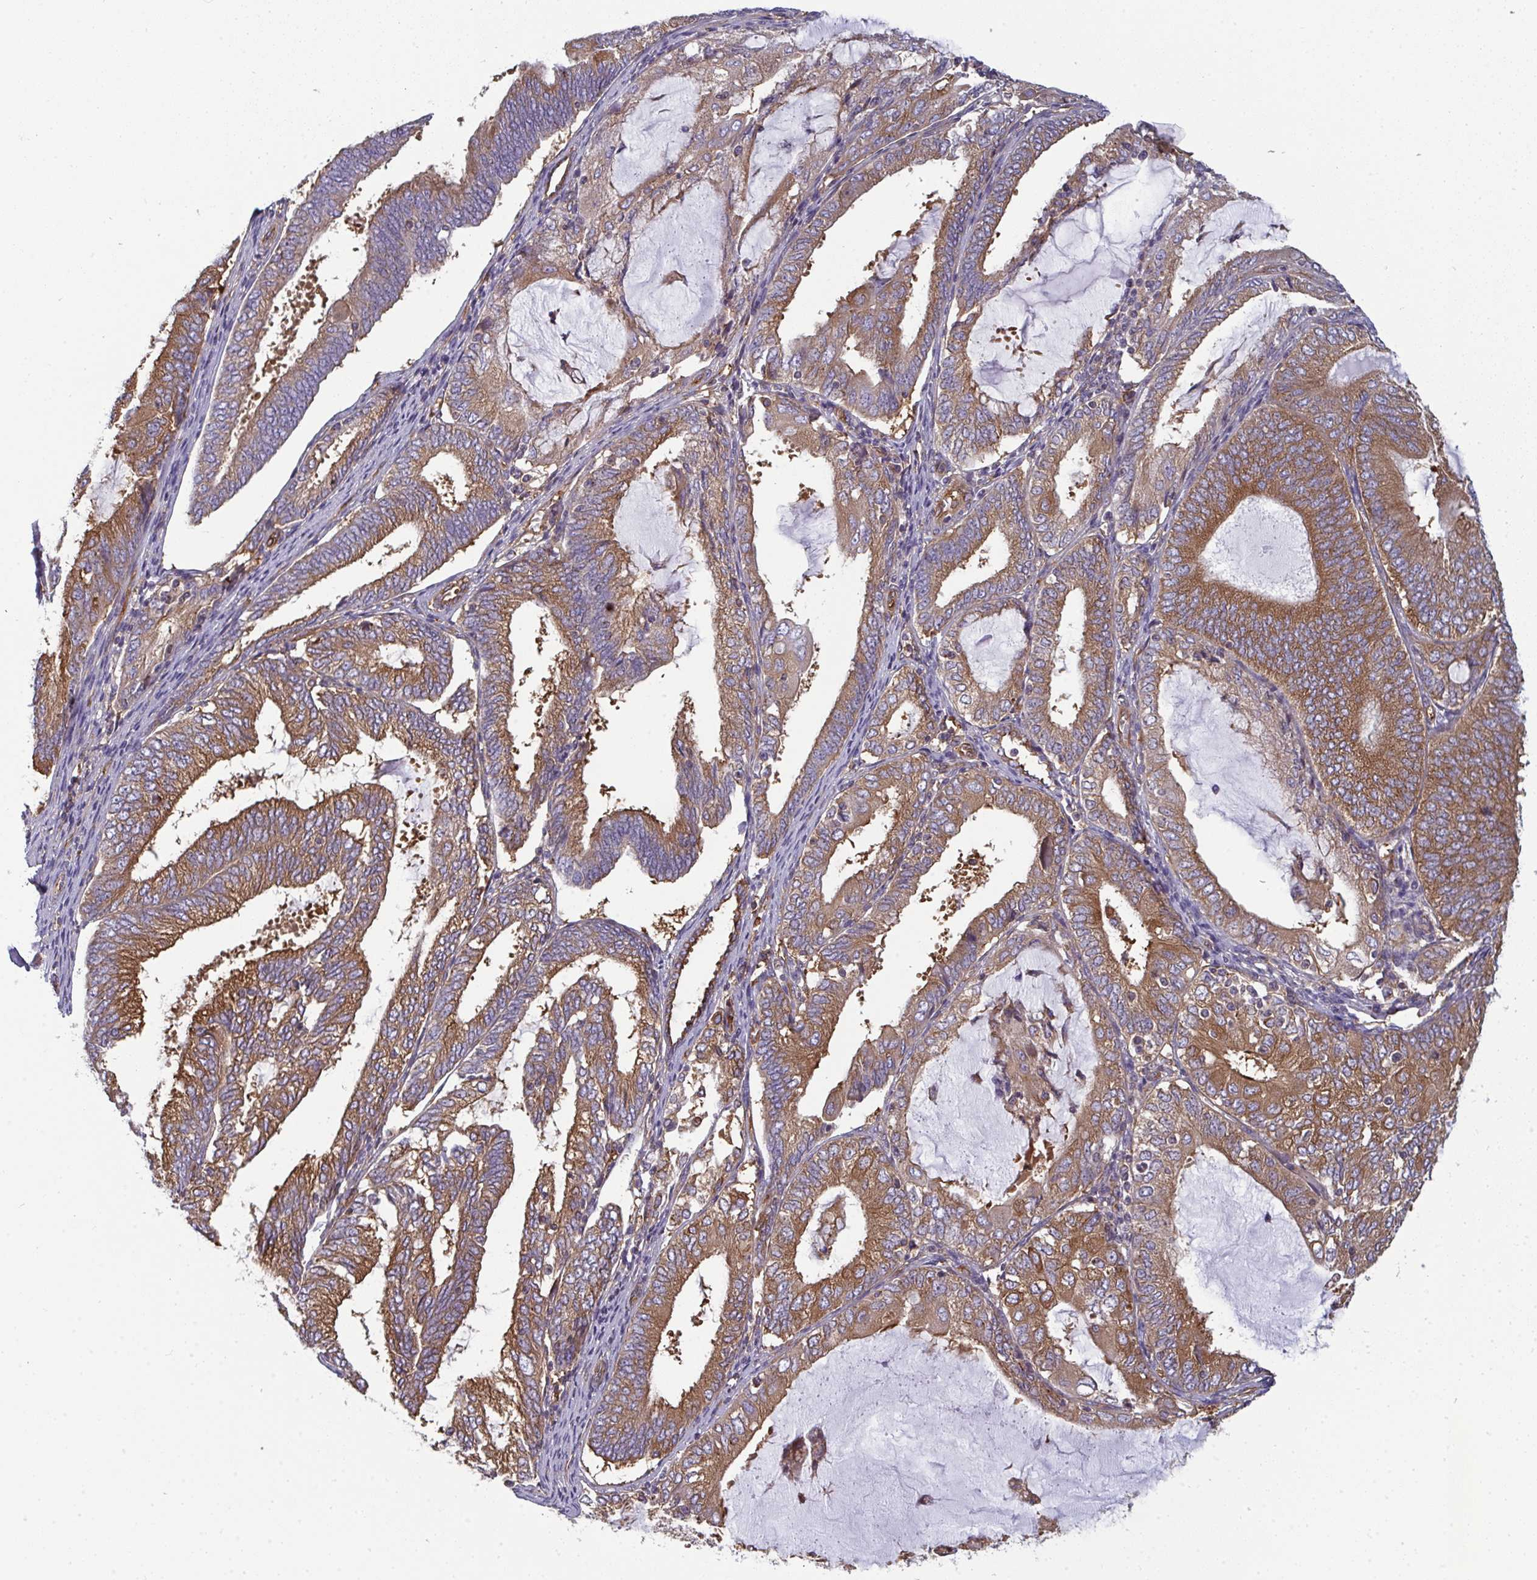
{"staining": {"intensity": "moderate", "quantity": ">75%", "location": "cytoplasmic/membranous"}, "tissue": "endometrial cancer", "cell_type": "Tumor cells", "image_type": "cancer", "snomed": [{"axis": "morphology", "description": "Adenocarcinoma, NOS"}, {"axis": "topography", "description": "Endometrium"}], "caption": "Endometrial cancer (adenocarcinoma) was stained to show a protein in brown. There is medium levels of moderate cytoplasmic/membranous expression in about >75% of tumor cells.", "gene": "DYNC1I2", "patient": {"sex": "female", "age": 81}}